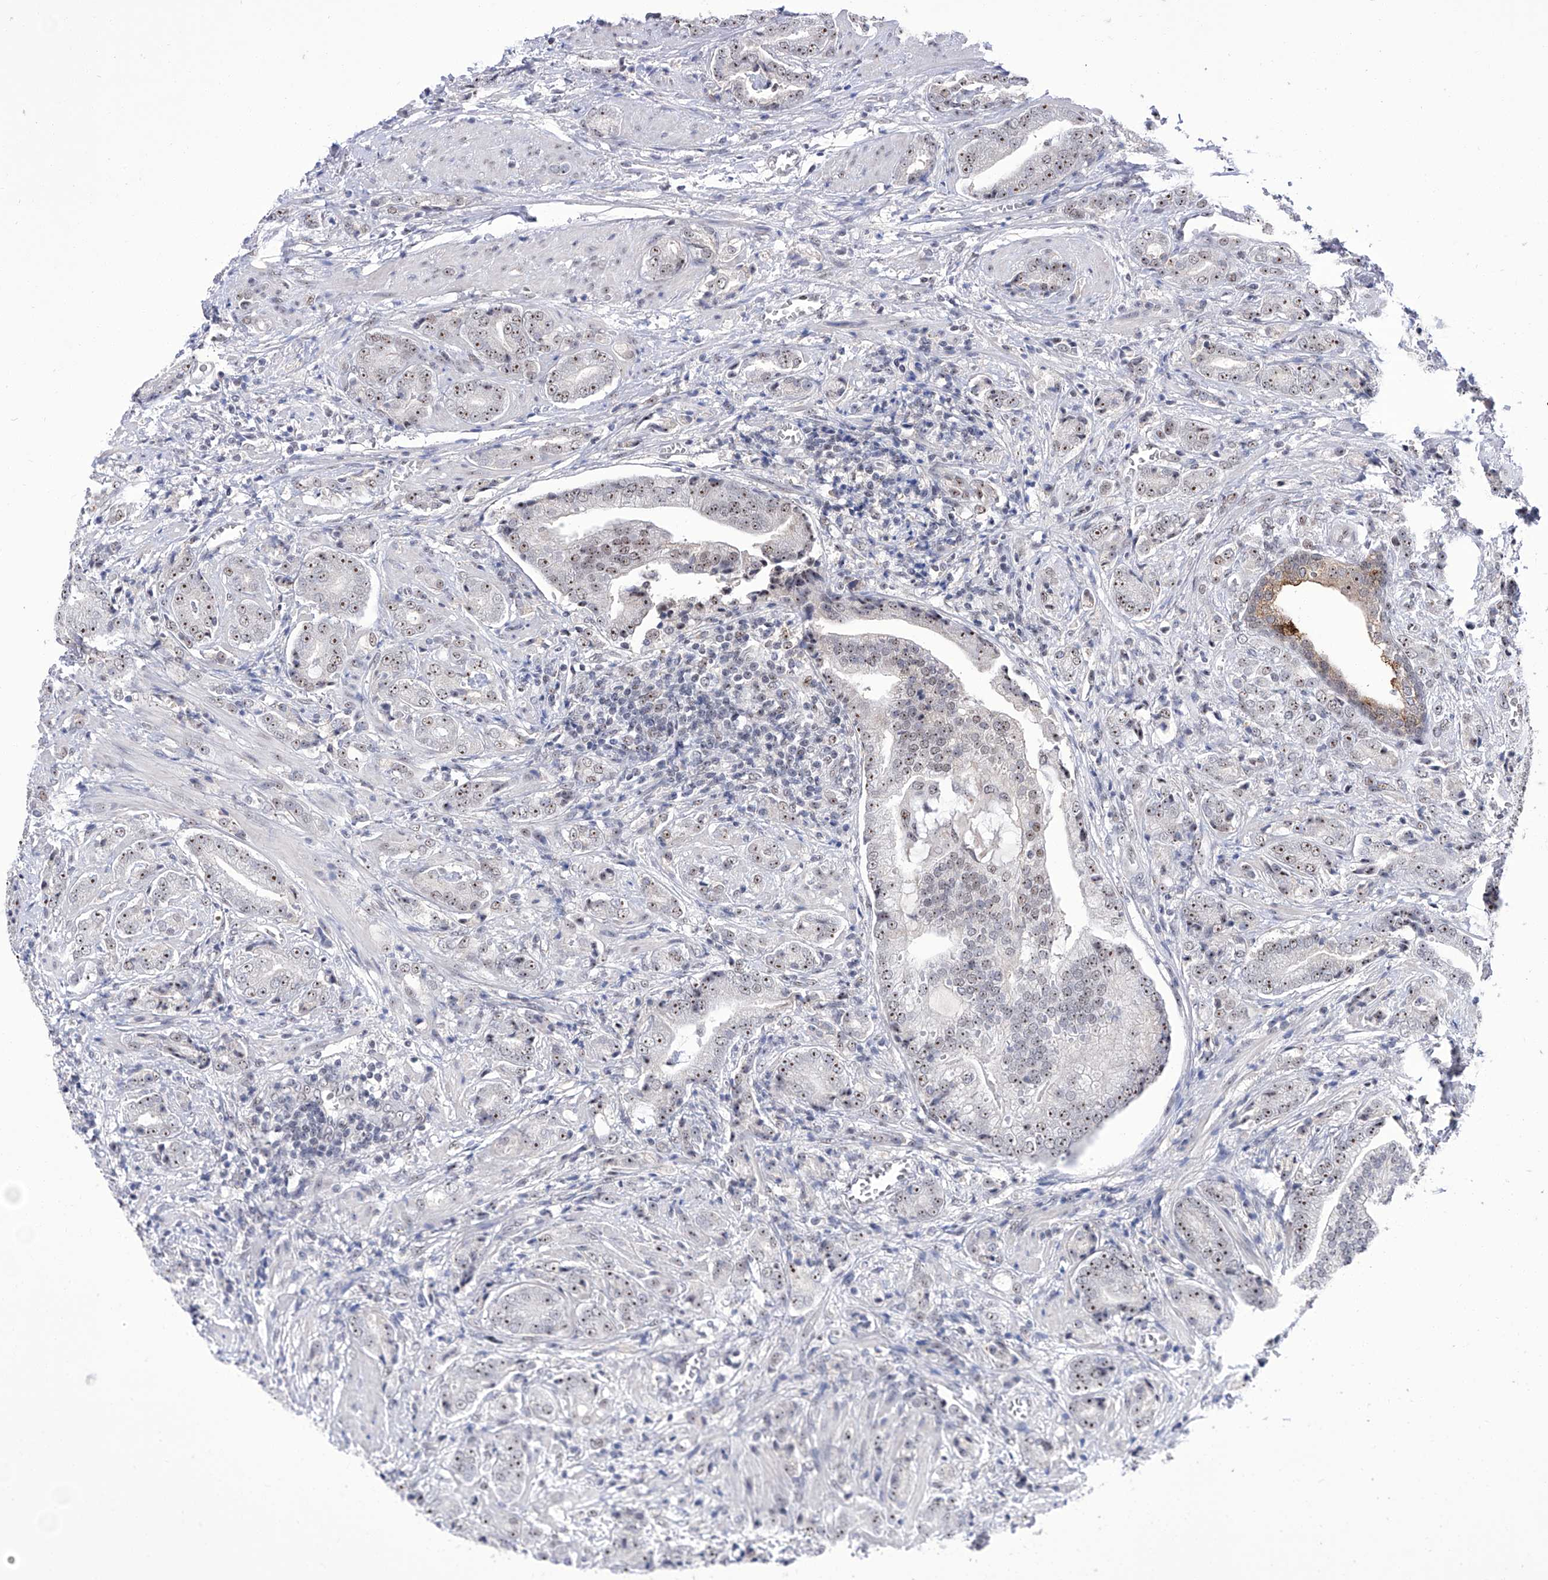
{"staining": {"intensity": "moderate", "quantity": ">75%", "location": "nuclear"}, "tissue": "prostate cancer", "cell_type": "Tumor cells", "image_type": "cancer", "snomed": [{"axis": "morphology", "description": "Adenocarcinoma, High grade"}, {"axis": "topography", "description": "Prostate"}], "caption": "Immunohistochemistry of human prostate cancer displays medium levels of moderate nuclear positivity in approximately >75% of tumor cells.", "gene": "CMTR1", "patient": {"sex": "male", "age": 57}}